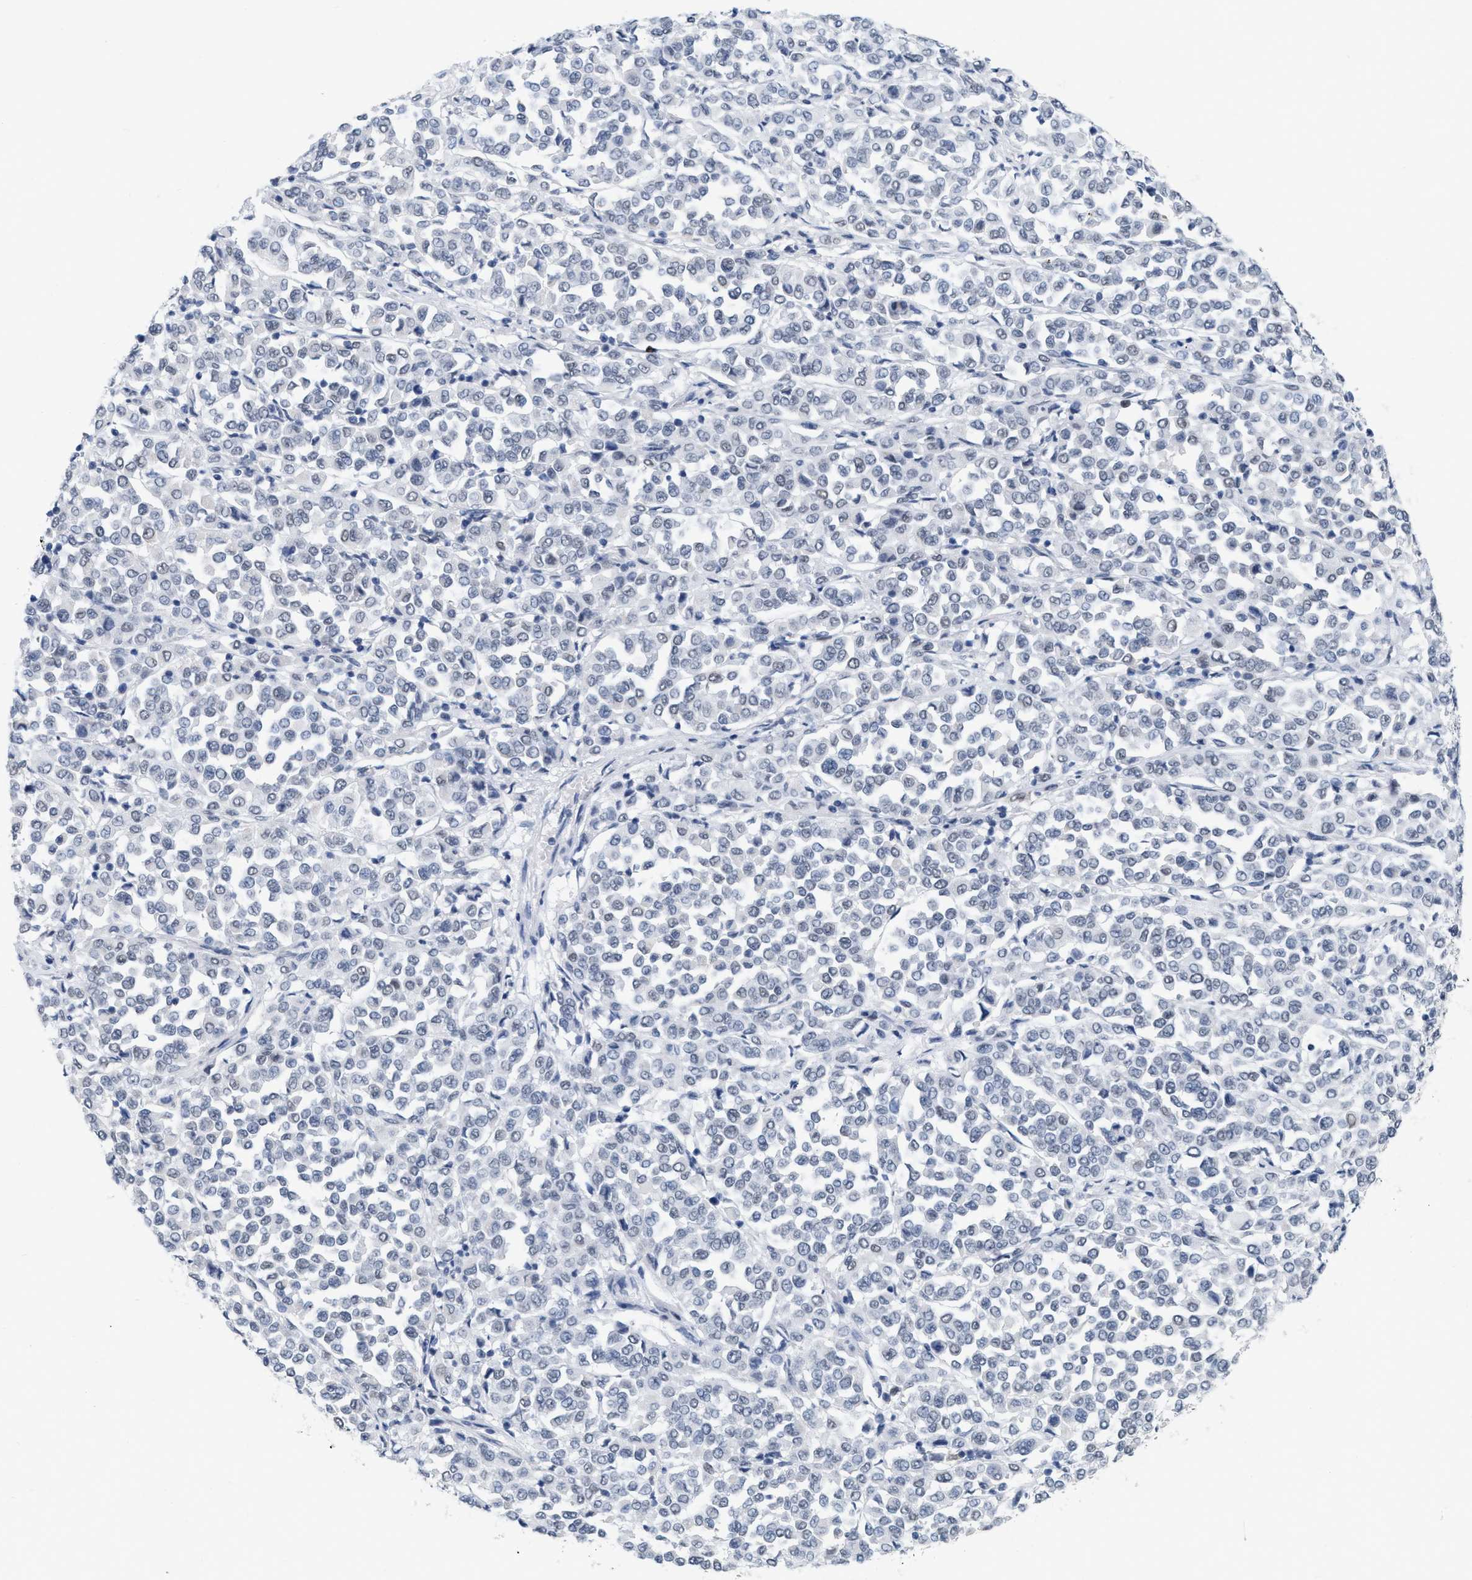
{"staining": {"intensity": "negative", "quantity": "none", "location": "none"}, "tissue": "melanoma", "cell_type": "Tumor cells", "image_type": "cancer", "snomed": [{"axis": "morphology", "description": "Malignant melanoma, Metastatic site"}, {"axis": "topography", "description": "Pancreas"}], "caption": "An immunohistochemistry (IHC) image of melanoma is shown. There is no staining in tumor cells of melanoma.", "gene": "XIRP1", "patient": {"sex": "female", "age": 30}}